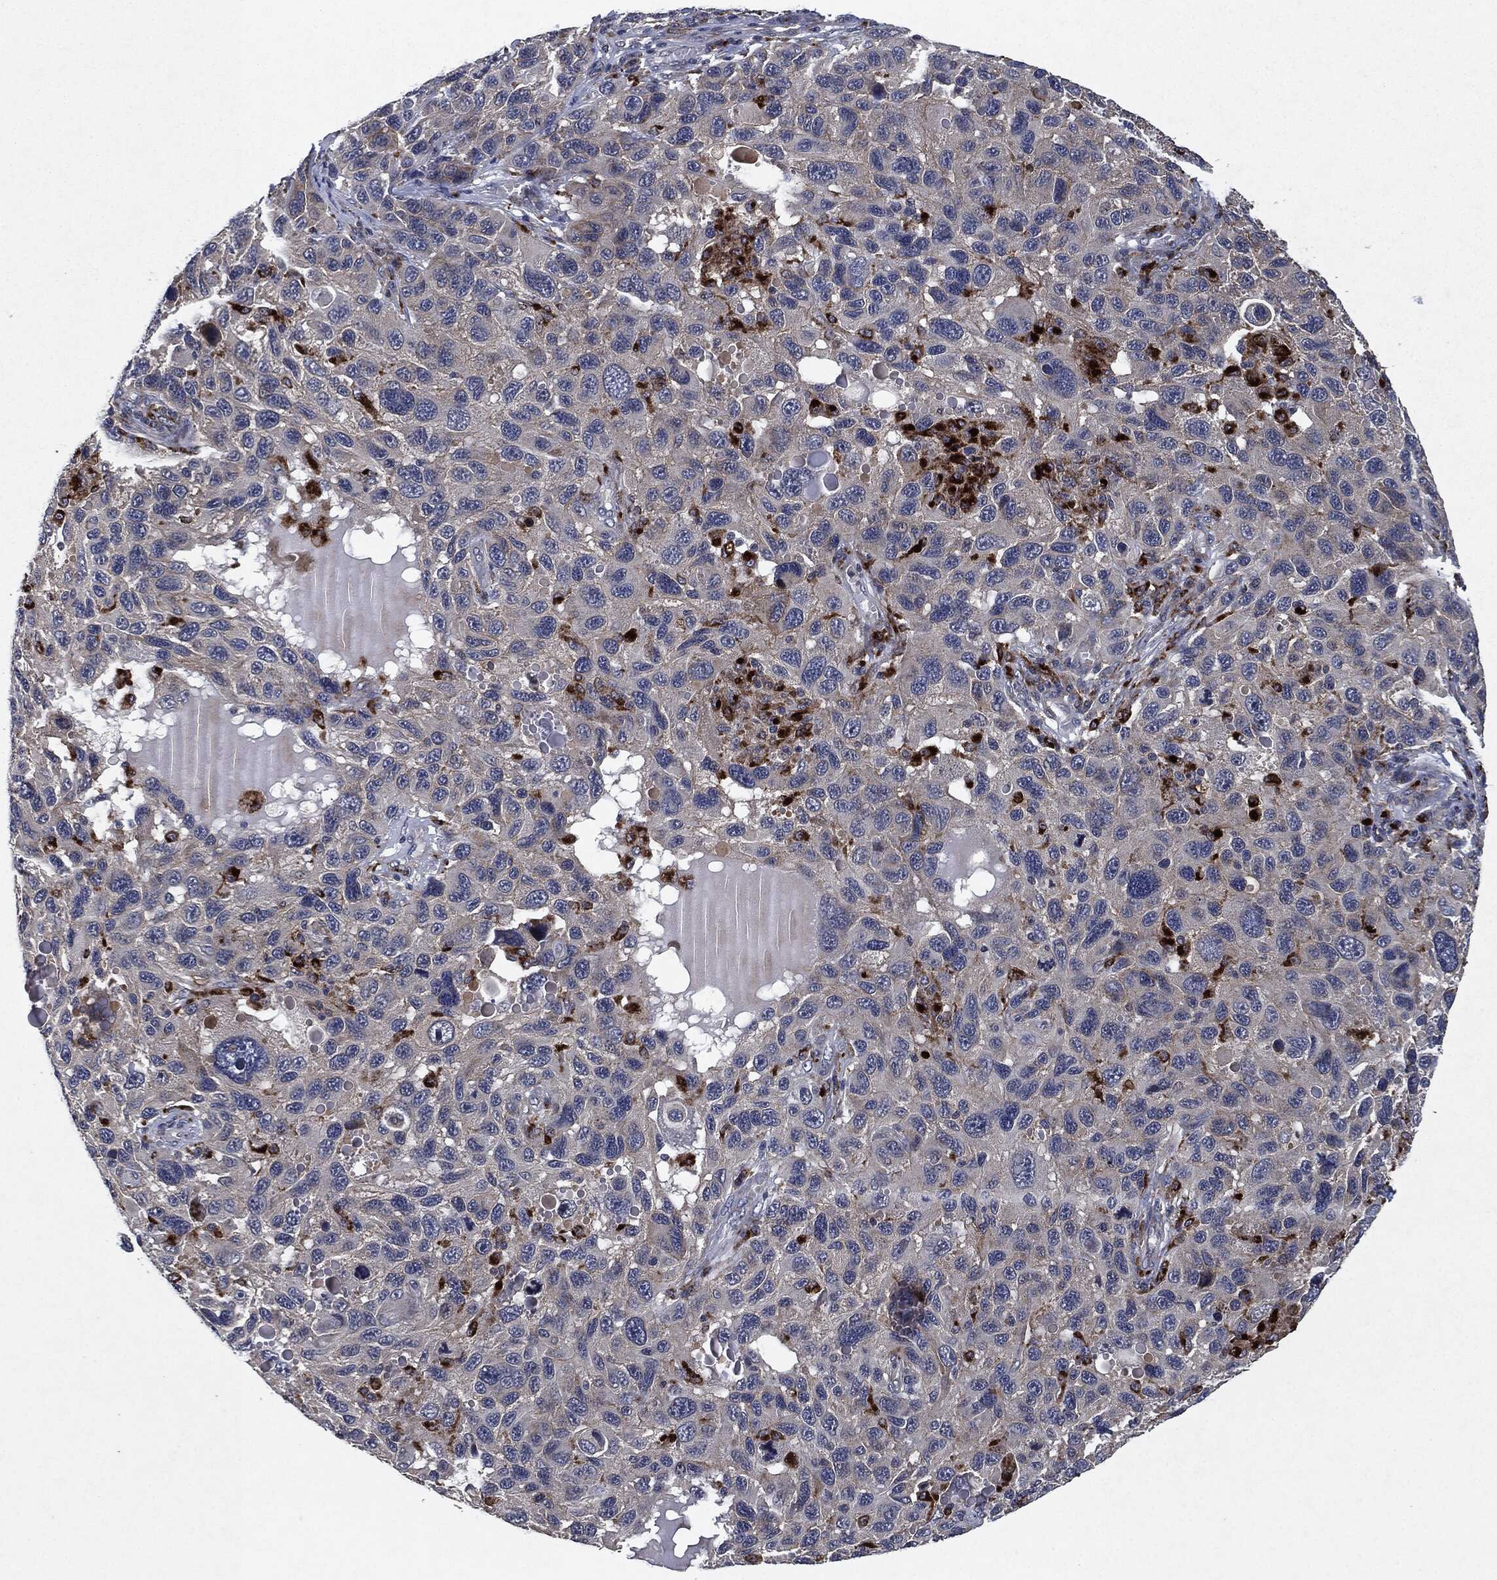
{"staining": {"intensity": "negative", "quantity": "none", "location": "none"}, "tissue": "melanoma", "cell_type": "Tumor cells", "image_type": "cancer", "snomed": [{"axis": "morphology", "description": "Malignant melanoma, NOS"}, {"axis": "topography", "description": "Skin"}], "caption": "Tumor cells show no significant protein expression in malignant melanoma.", "gene": "SLC31A2", "patient": {"sex": "male", "age": 53}}